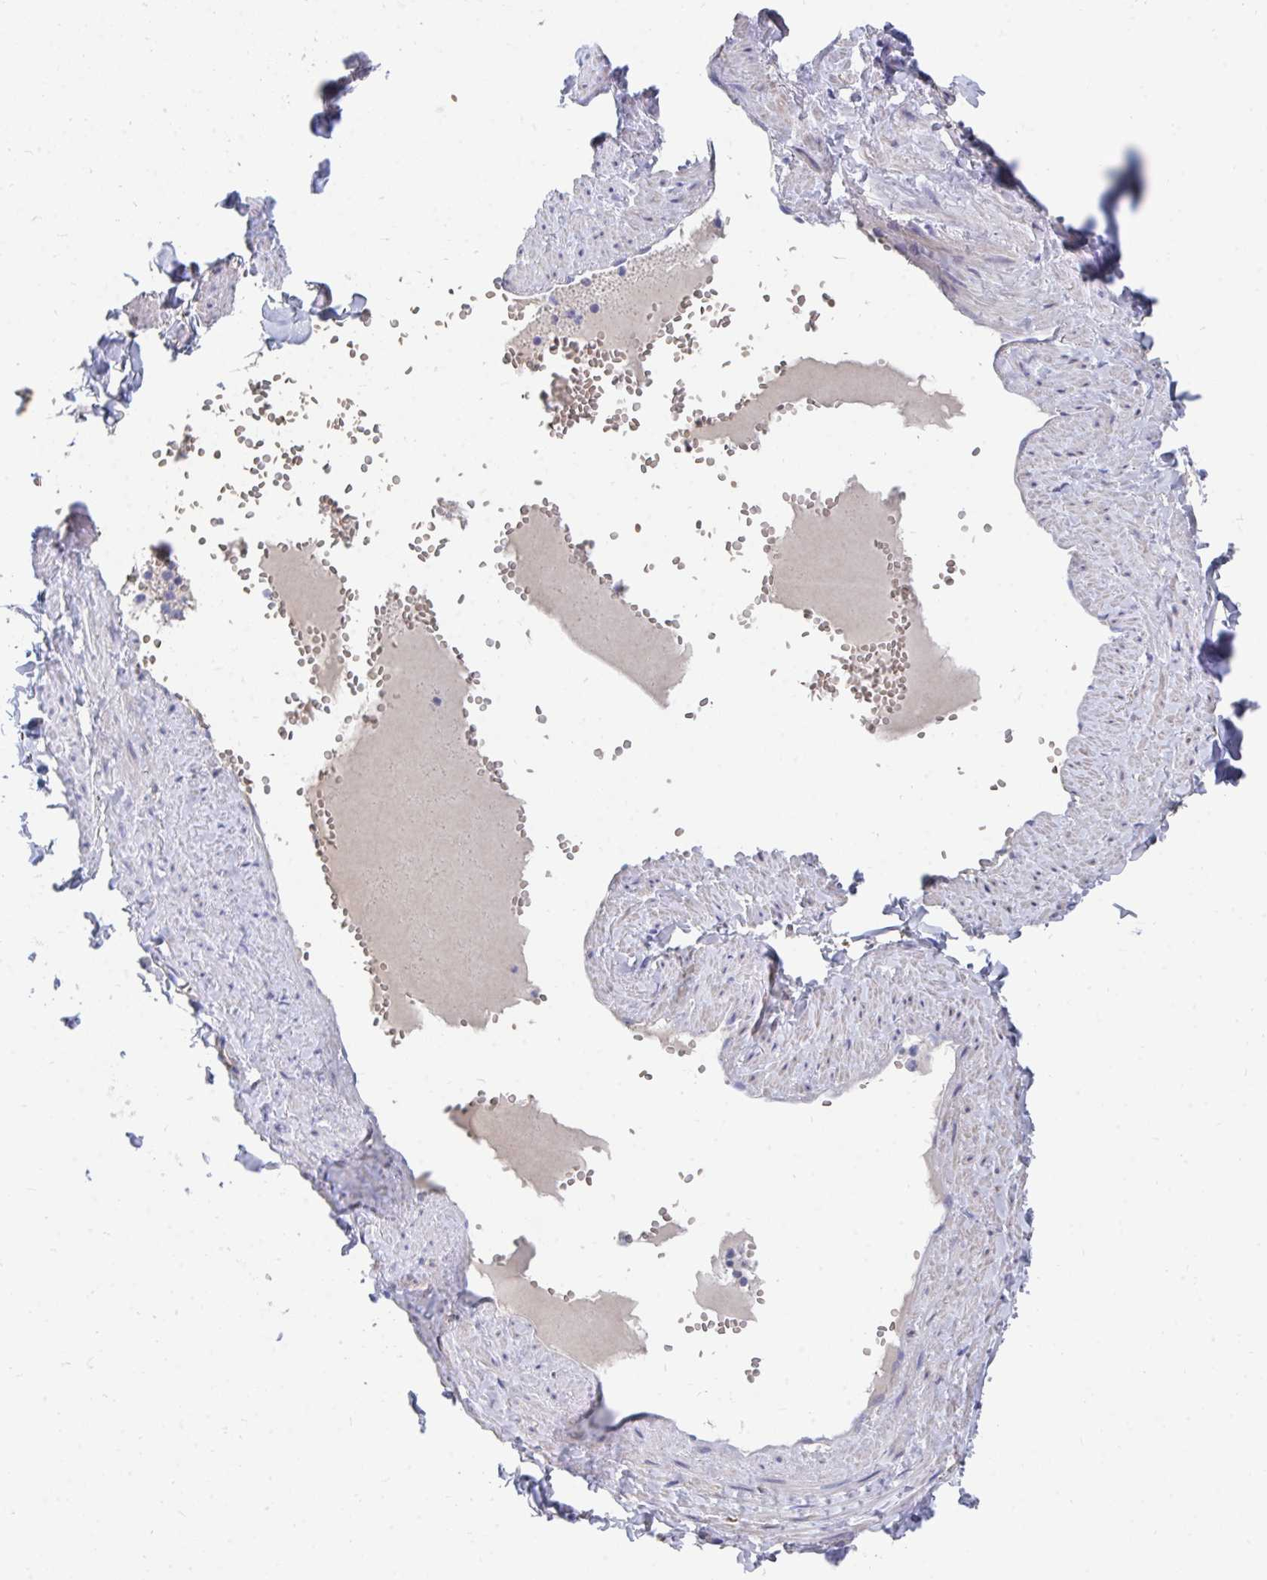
{"staining": {"intensity": "negative", "quantity": "none", "location": "none"}, "tissue": "soft tissue", "cell_type": "Fibroblasts", "image_type": "normal", "snomed": [{"axis": "morphology", "description": "Normal tissue, NOS"}, {"axis": "topography", "description": "Vulva"}, {"axis": "topography", "description": "Peripheral nerve tissue"}], "caption": "Soft tissue was stained to show a protein in brown. There is no significant positivity in fibroblasts. (Brightfield microscopy of DAB IHC at high magnification).", "gene": "MROH2B", "patient": {"sex": "female", "age": 66}}